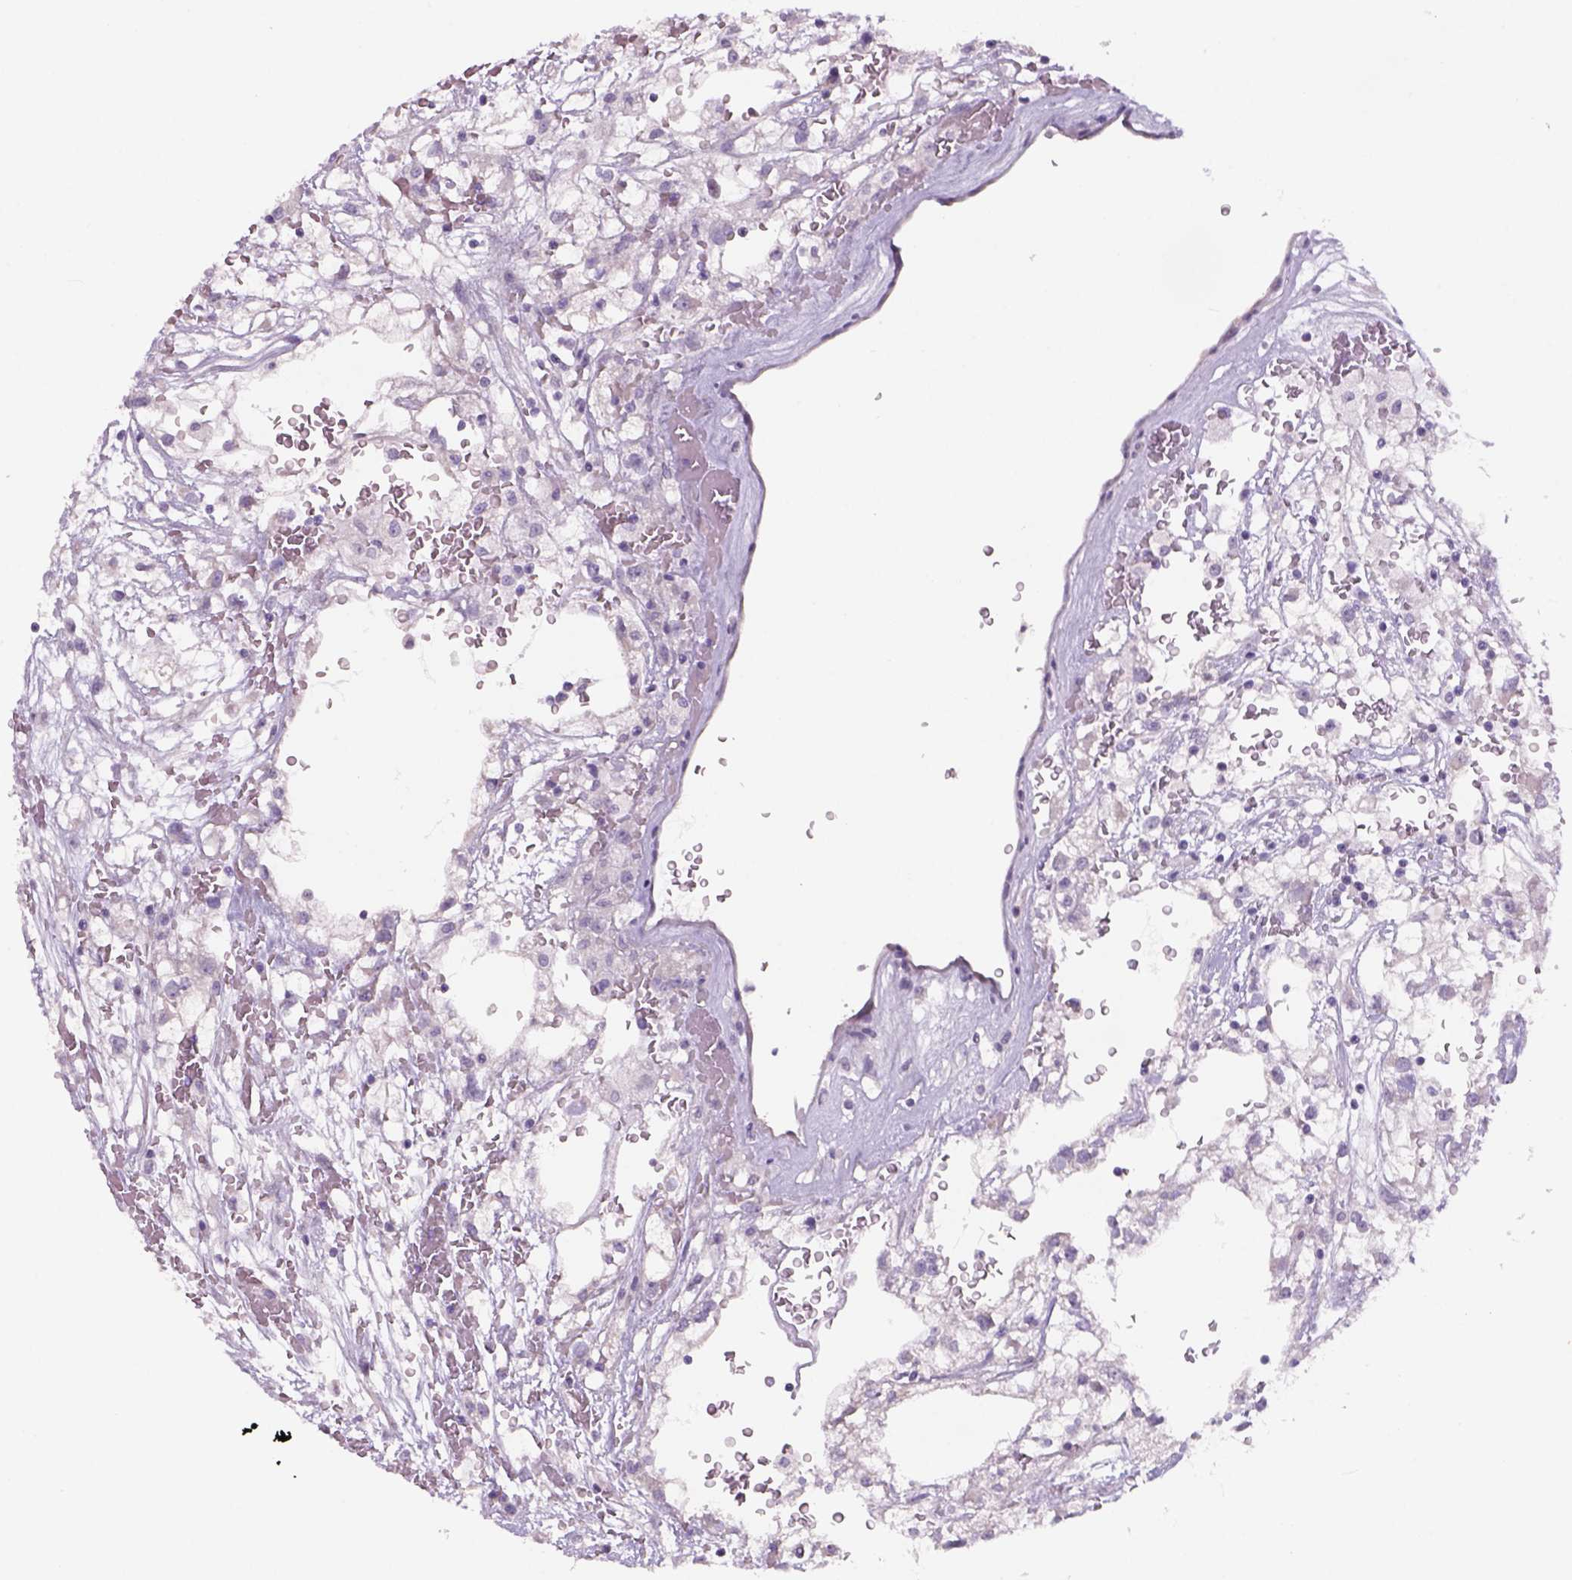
{"staining": {"intensity": "negative", "quantity": "none", "location": "none"}, "tissue": "renal cancer", "cell_type": "Tumor cells", "image_type": "cancer", "snomed": [{"axis": "morphology", "description": "Adenocarcinoma, NOS"}, {"axis": "topography", "description": "Kidney"}], "caption": "Immunohistochemistry of renal cancer exhibits no staining in tumor cells.", "gene": "ADGRV1", "patient": {"sex": "male", "age": 59}}